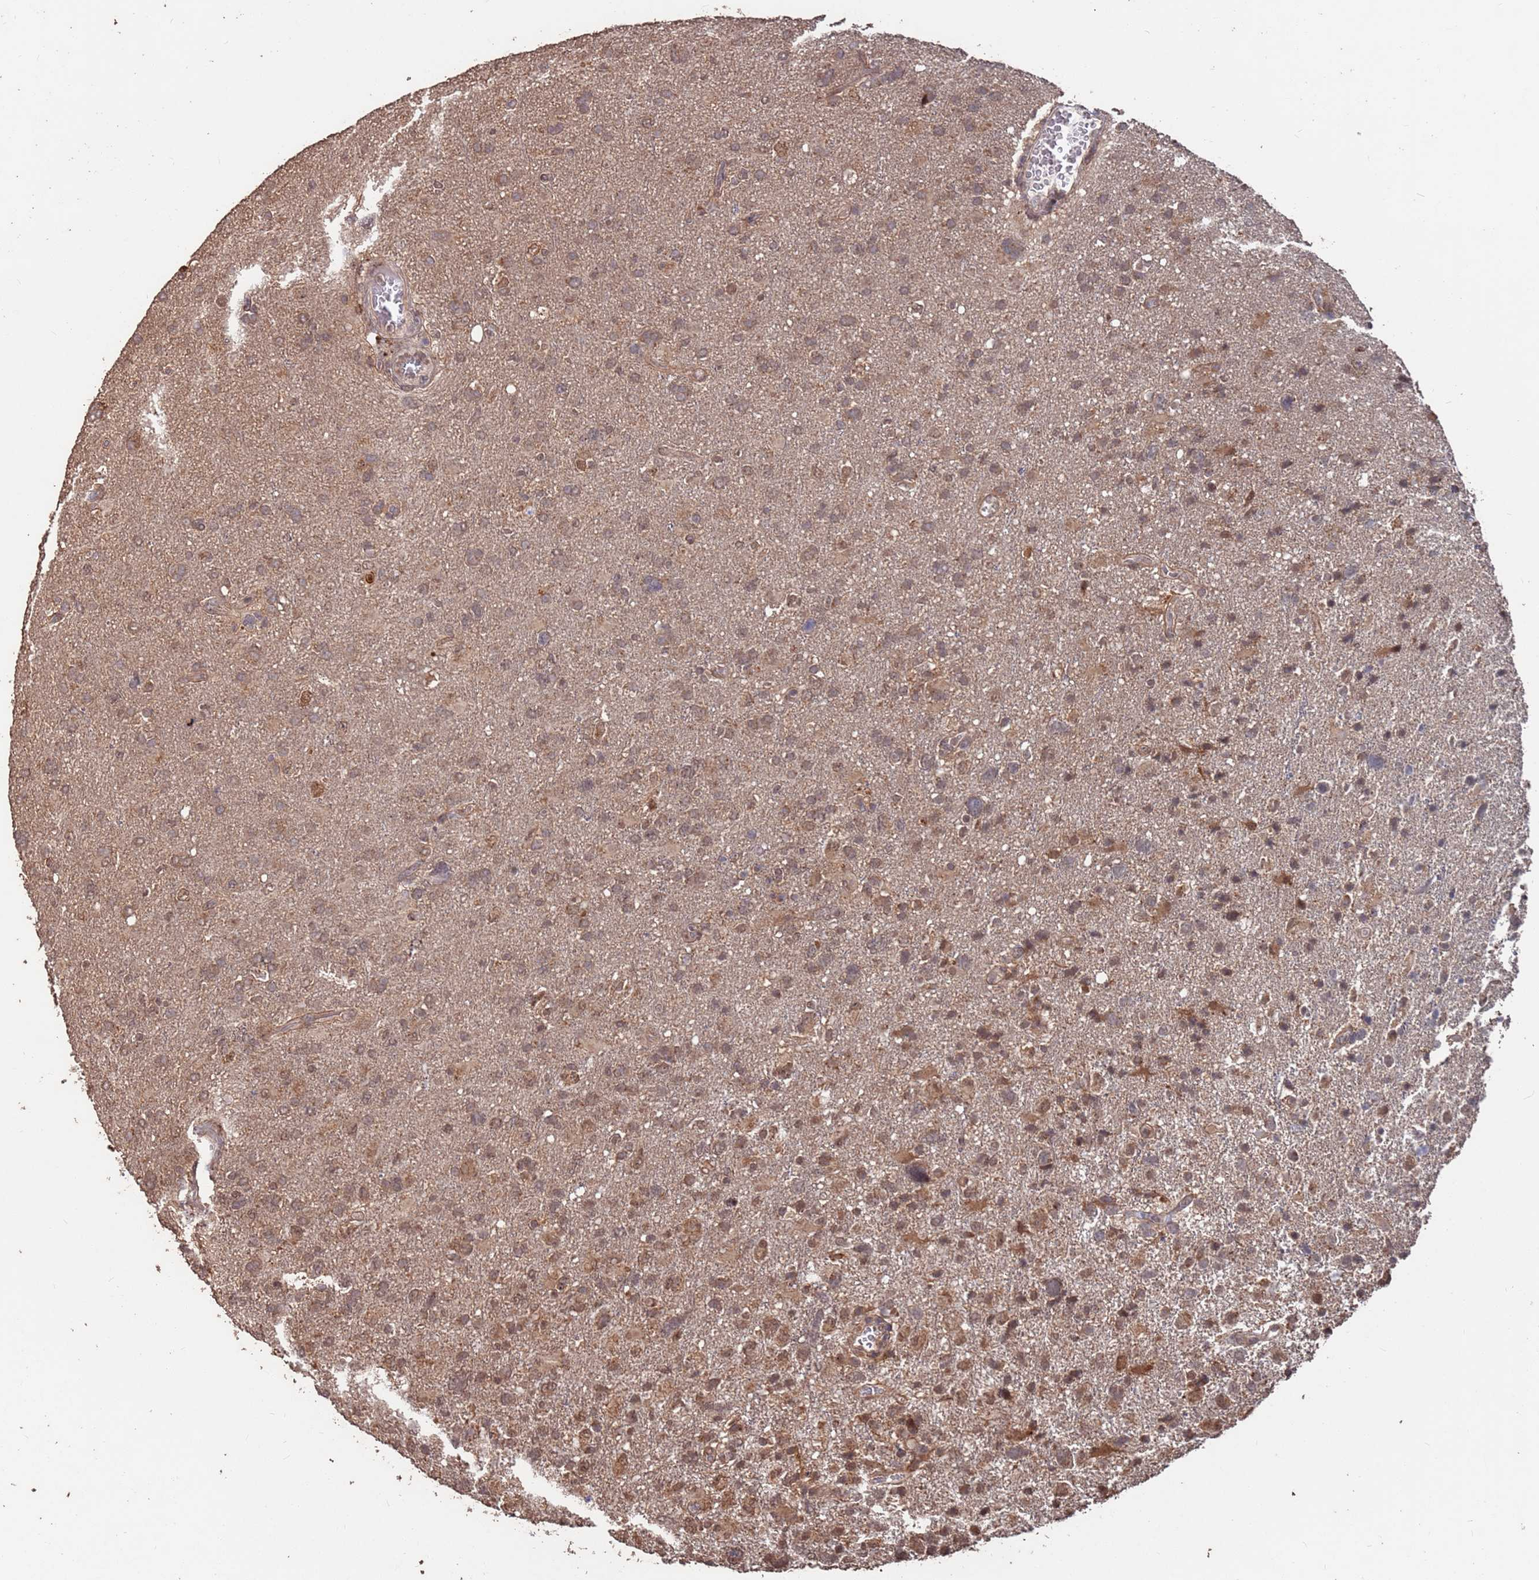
{"staining": {"intensity": "moderate", "quantity": ">75%", "location": "cytoplasmic/membranous,nuclear"}, "tissue": "glioma", "cell_type": "Tumor cells", "image_type": "cancer", "snomed": [{"axis": "morphology", "description": "Glioma, malignant, High grade"}, {"axis": "topography", "description": "Brain"}], "caption": "This is a photomicrograph of immunohistochemistry staining of malignant high-grade glioma, which shows moderate positivity in the cytoplasmic/membranous and nuclear of tumor cells.", "gene": "PRR7", "patient": {"sex": "male", "age": 61}}